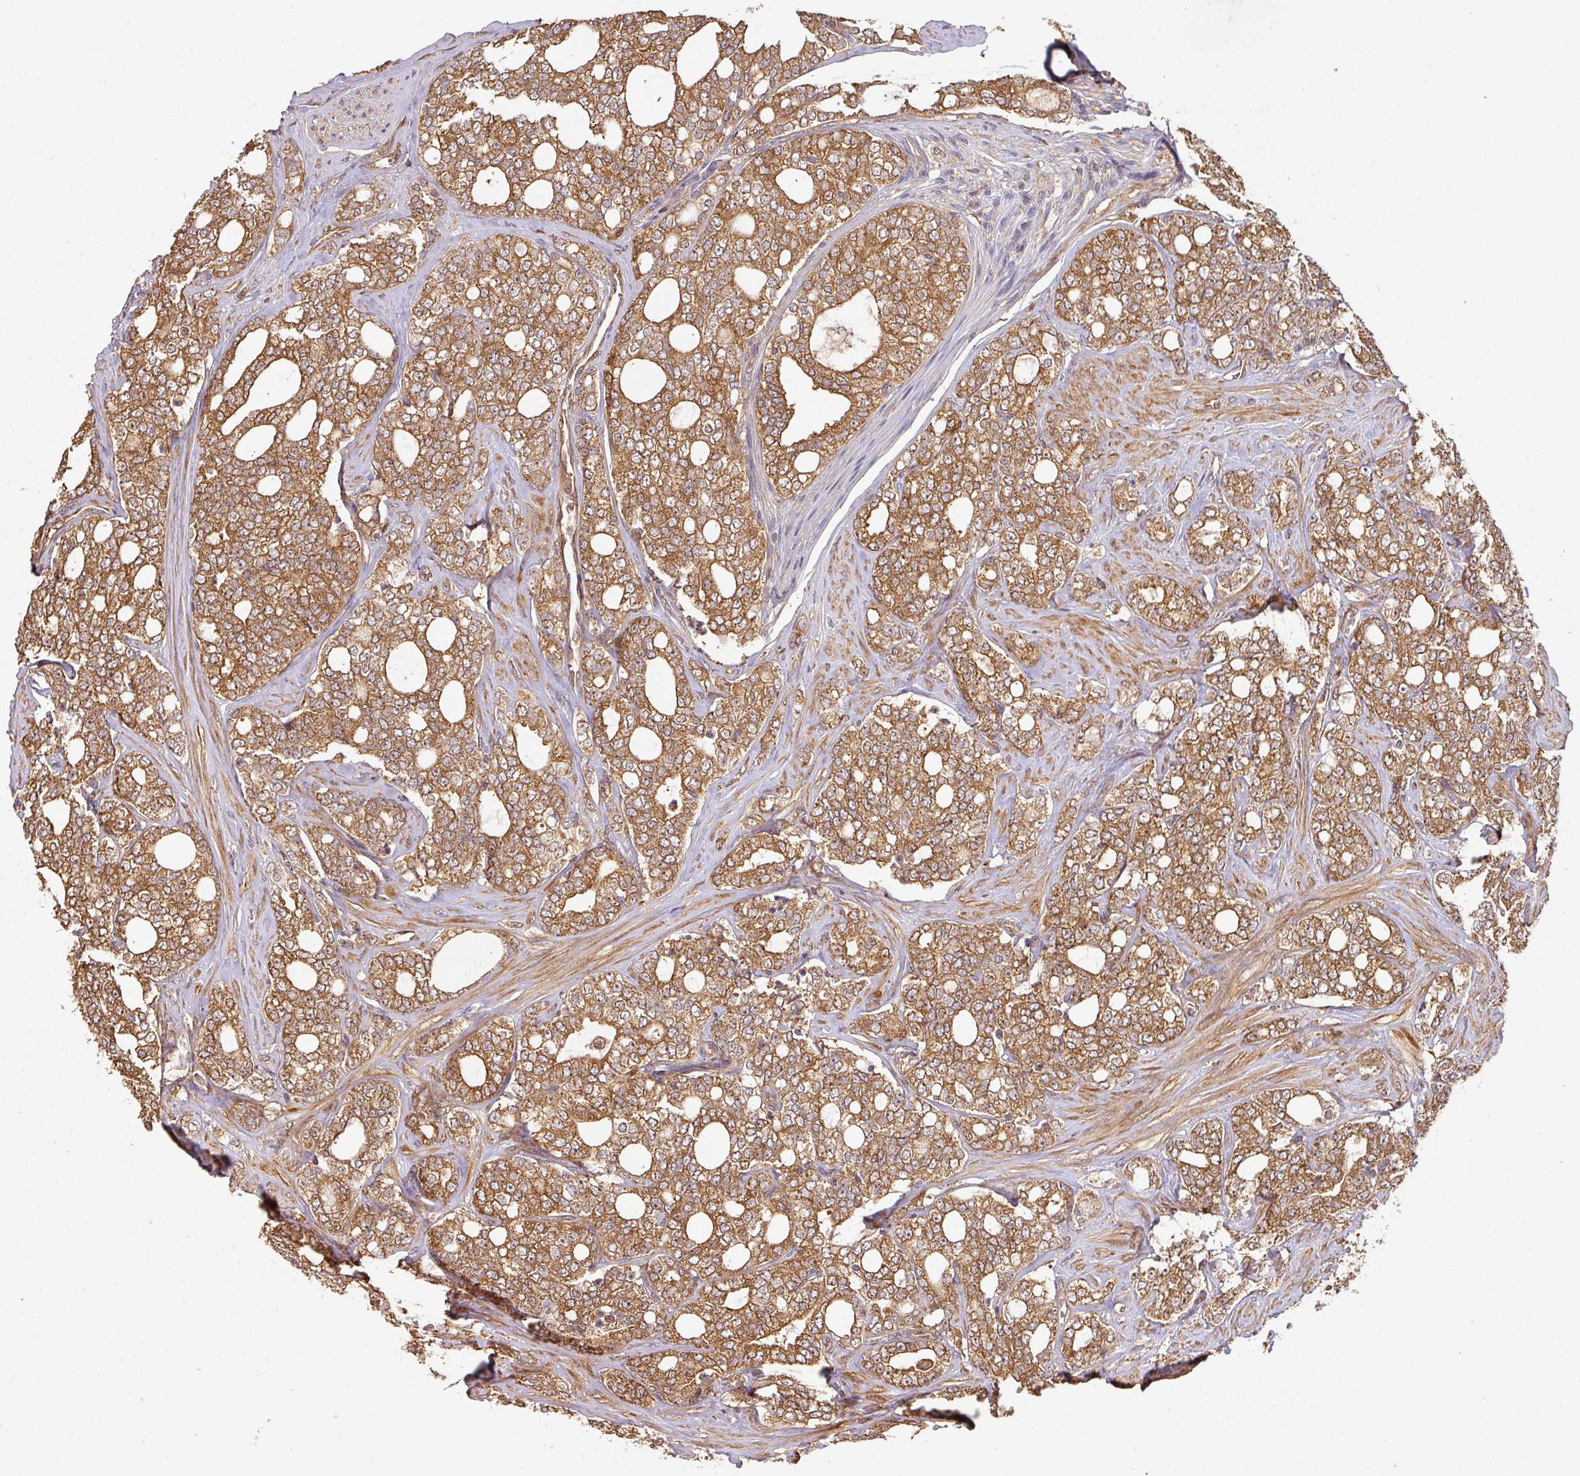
{"staining": {"intensity": "moderate", "quantity": ">75%", "location": "cytoplasmic/membranous"}, "tissue": "prostate cancer", "cell_type": "Tumor cells", "image_type": "cancer", "snomed": [{"axis": "morphology", "description": "Adenocarcinoma, High grade"}, {"axis": "topography", "description": "Prostate"}], "caption": "A histopathology image showing moderate cytoplasmic/membranous positivity in about >75% of tumor cells in prostate adenocarcinoma (high-grade), as visualized by brown immunohistochemical staining.", "gene": "ZNF322", "patient": {"sex": "male", "age": 64}}